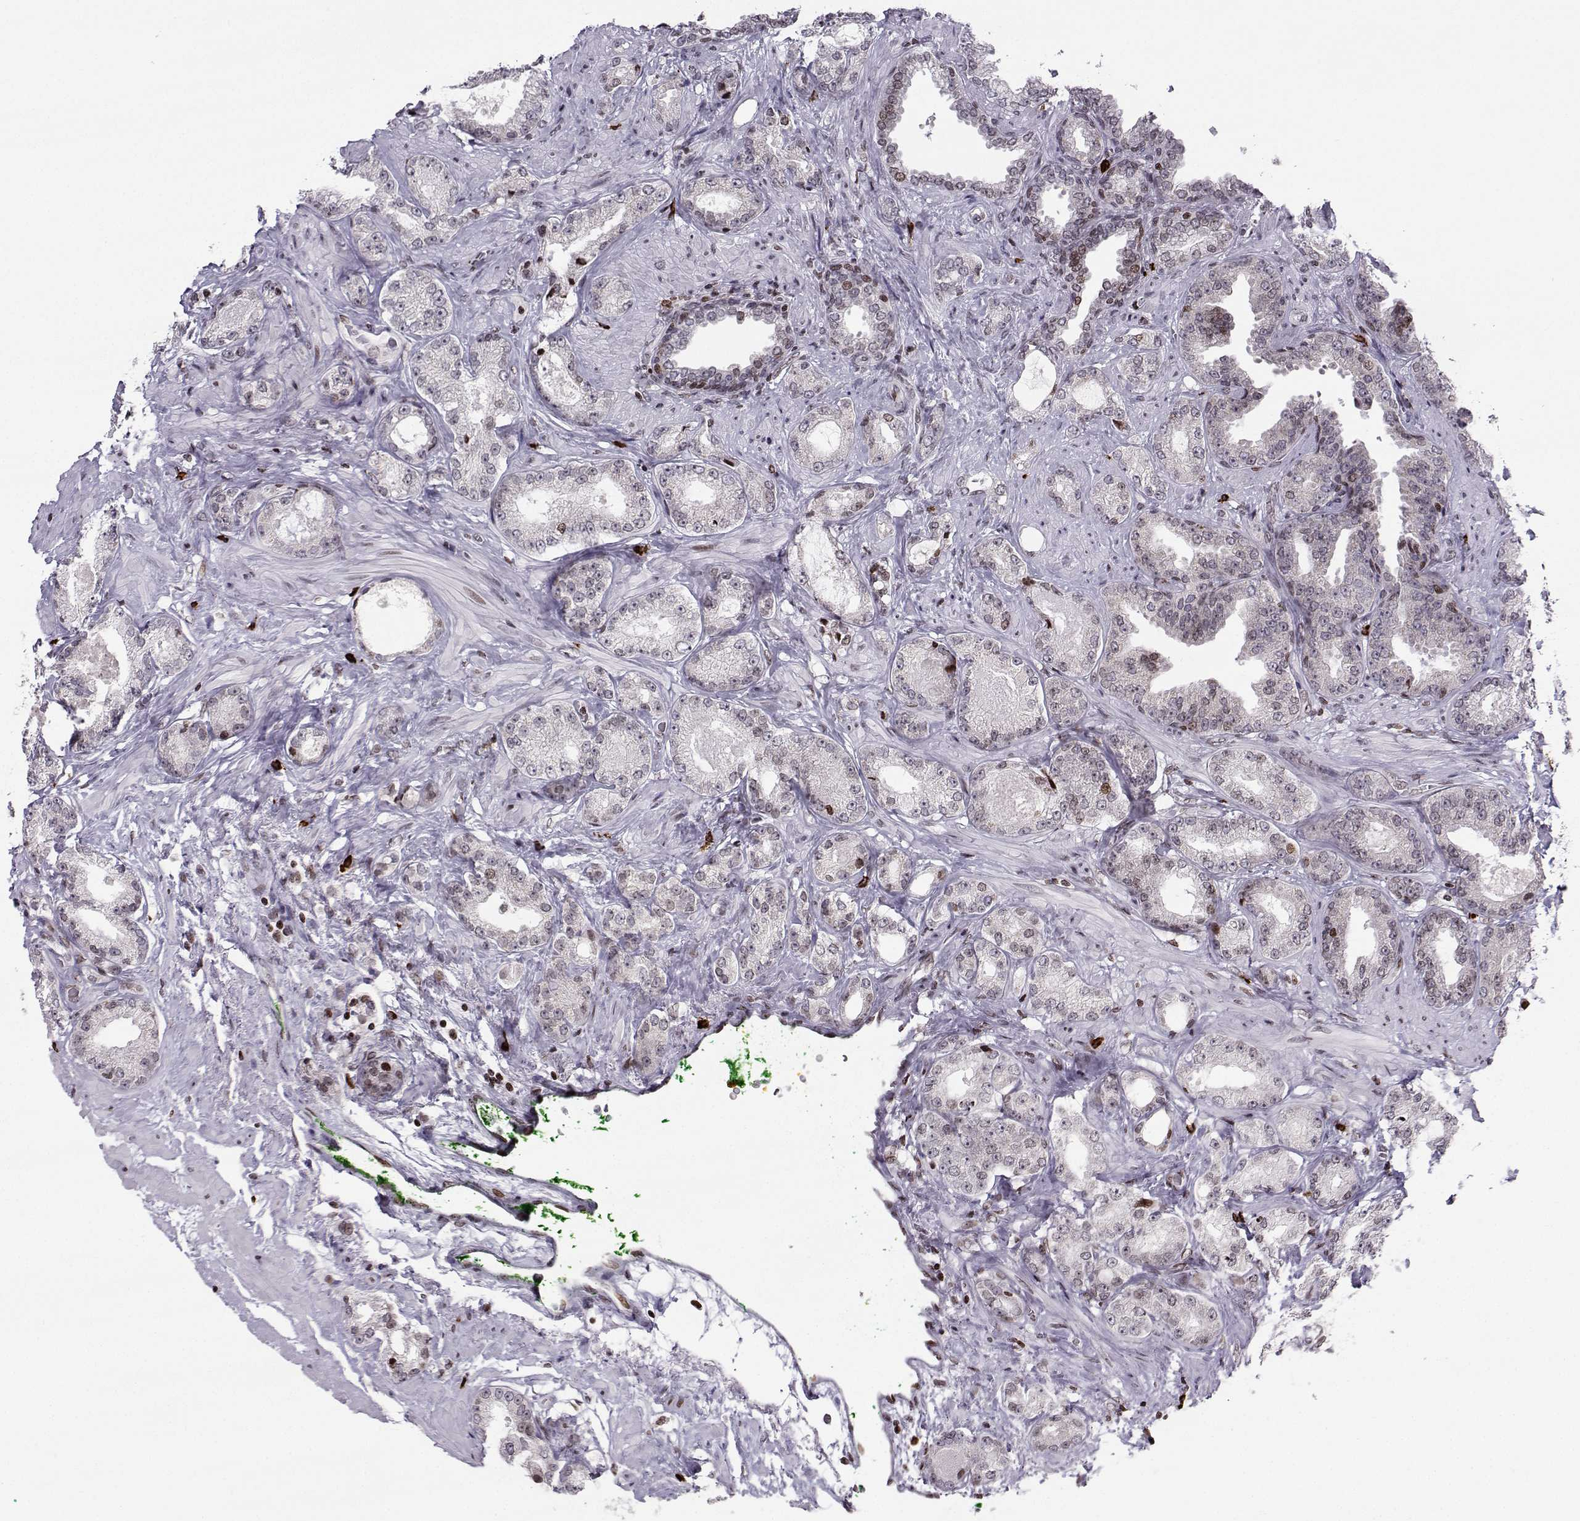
{"staining": {"intensity": "moderate", "quantity": "<25%", "location": "nuclear"}, "tissue": "prostate cancer", "cell_type": "Tumor cells", "image_type": "cancer", "snomed": [{"axis": "morphology", "description": "Adenocarcinoma, Low grade"}, {"axis": "topography", "description": "Prostate"}], "caption": "Immunohistochemistry (IHC) histopathology image of prostate adenocarcinoma (low-grade) stained for a protein (brown), which demonstrates low levels of moderate nuclear expression in approximately <25% of tumor cells.", "gene": "ZNF19", "patient": {"sex": "male", "age": 68}}